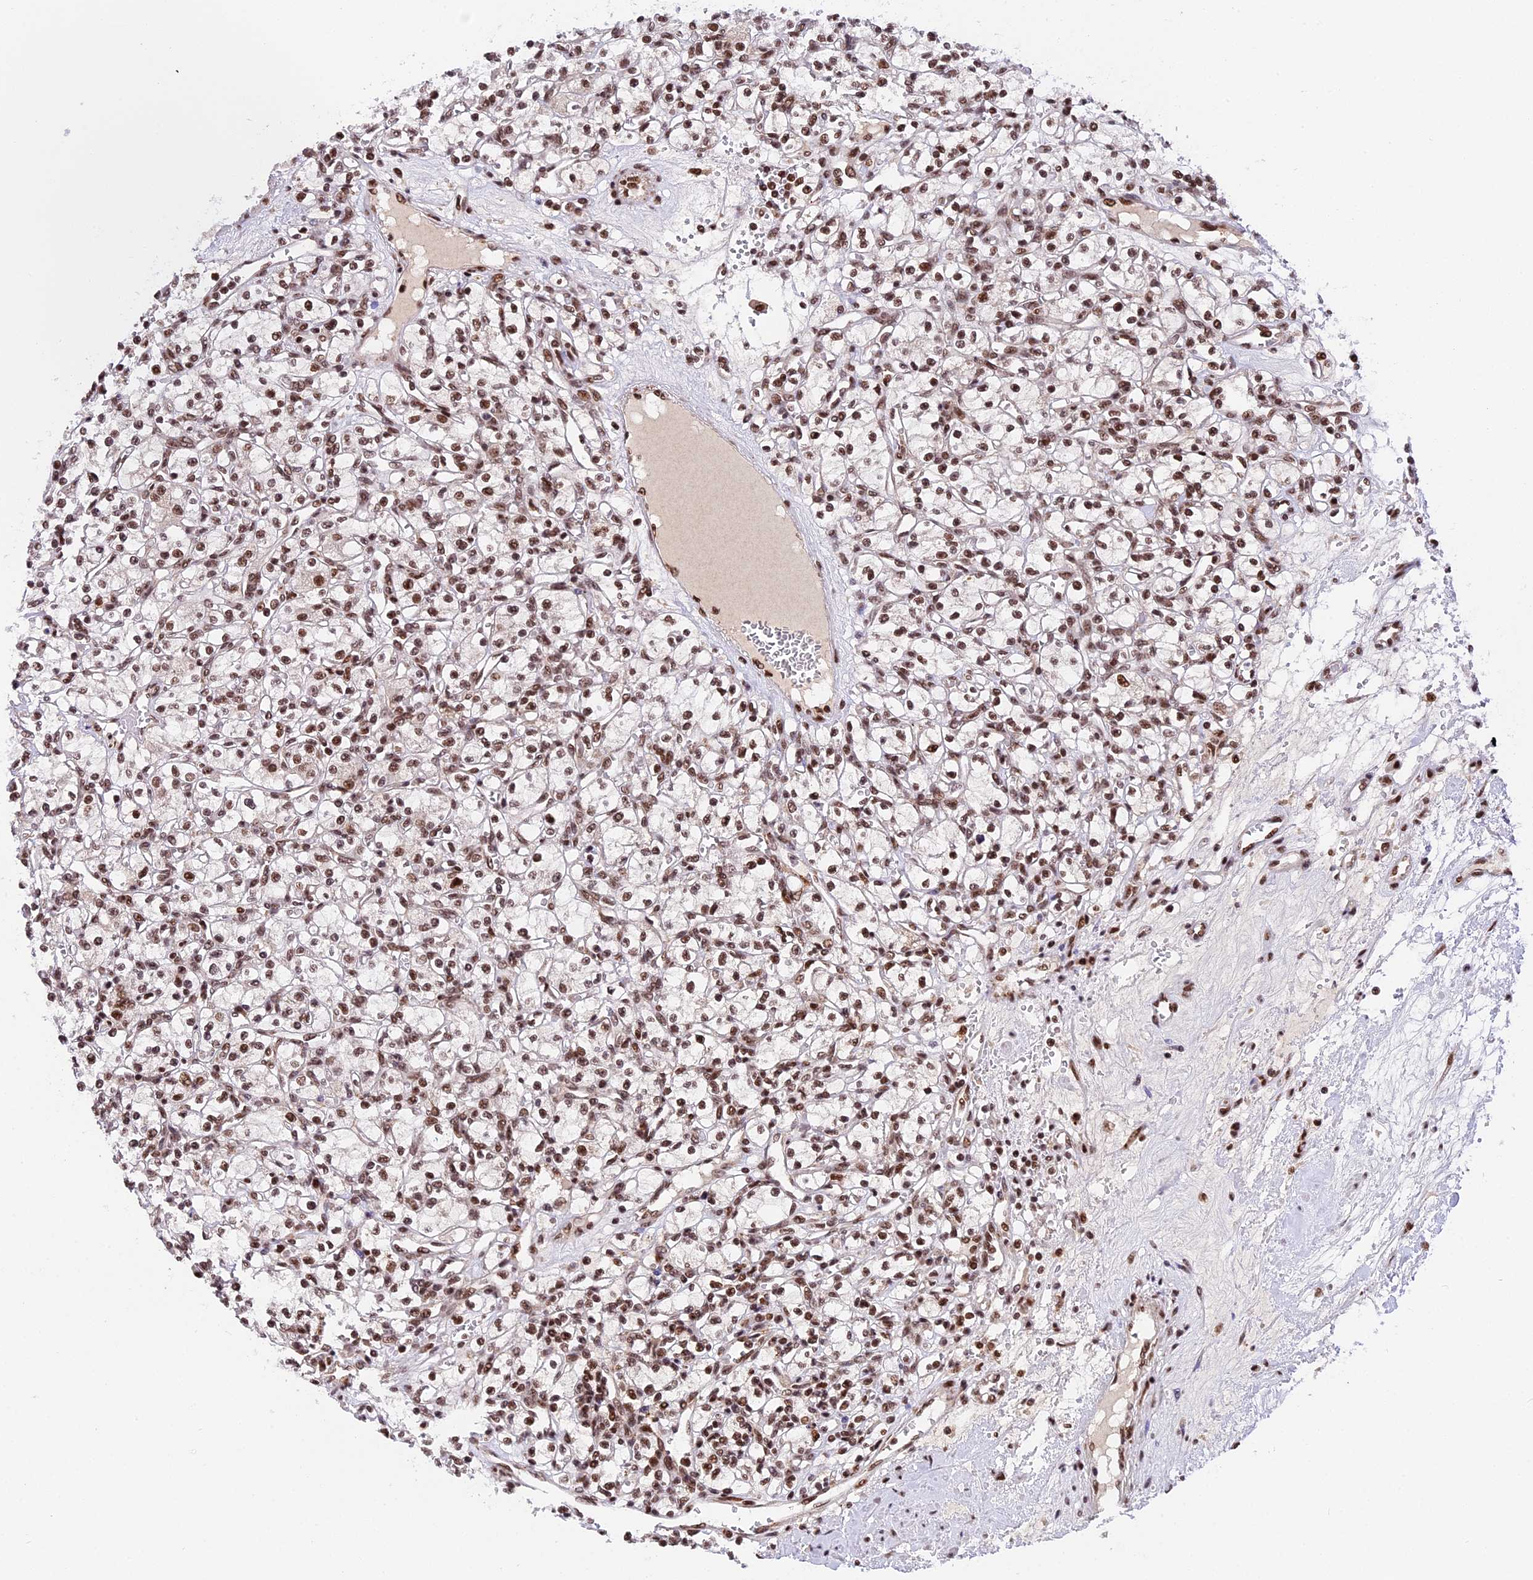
{"staining": {"intensity": "moderate", "quantity": ">75%", "location": "nuclear"}, "tissue": "renal cancer", "cell_type": "Tumor cells", "image_type": "cancer", "snomed": [{"axis": "morphology", "description": "Adenocarcinoma, NOS"}, {"axis": "topography", "description": "Kidney"}], "caption": "The photomicrograph reveals a brown stain indicating the presence of a protein in the nuclear of tumor cells in renal cancer. The staining was performed using DAB (3,3'-diaminobenzidine) to visualize the protein expression in brown, while the nuclei were stained in blue with hematoxylin (Magnification: 20x).", "gene": "RAMAC", "patient": {"sex": "female", "age": 59}}